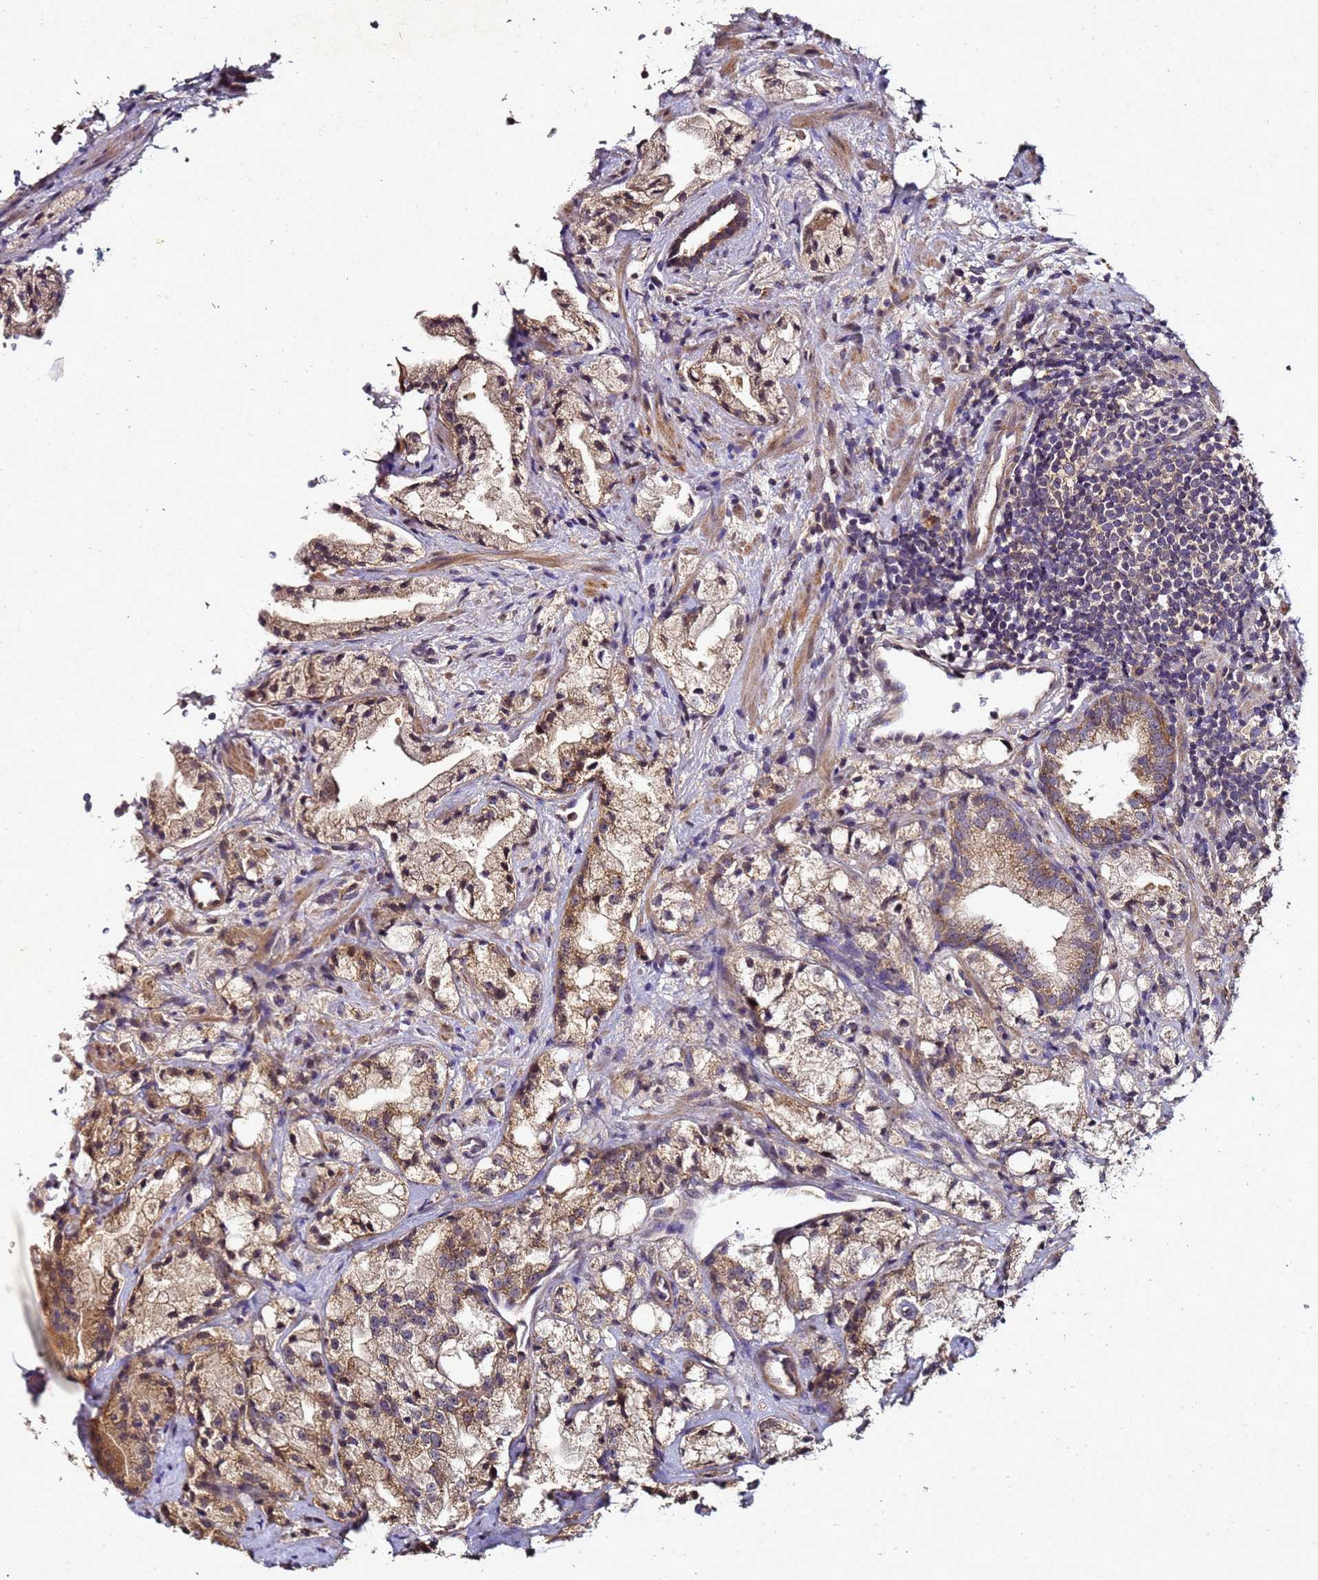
{"staining": {"intensity": "moderate", "quantity": ">75%", "location": "cytoplasmic/membranous"}, "tissue": "prostate cancer", "cell_type": "Tumor cells", "image_type": "cancer", "snomed": [{"axis": "morphology", "description": "Adenocarcinoma, High grade"}, {"axis": "topography", "description": "Prostate"}], "caption": "Prostate adenocarcinoma (high-grade) tissue reveals moderate cytoplasmic/membranous staining in approximately >75% of tumor cells, visualized by immunohistochemistry. (Brightfield microscopy of DAB IHC at high magnification).", "gene": "ANKRD17", "patient": {"sex": "male", "age": 64}}